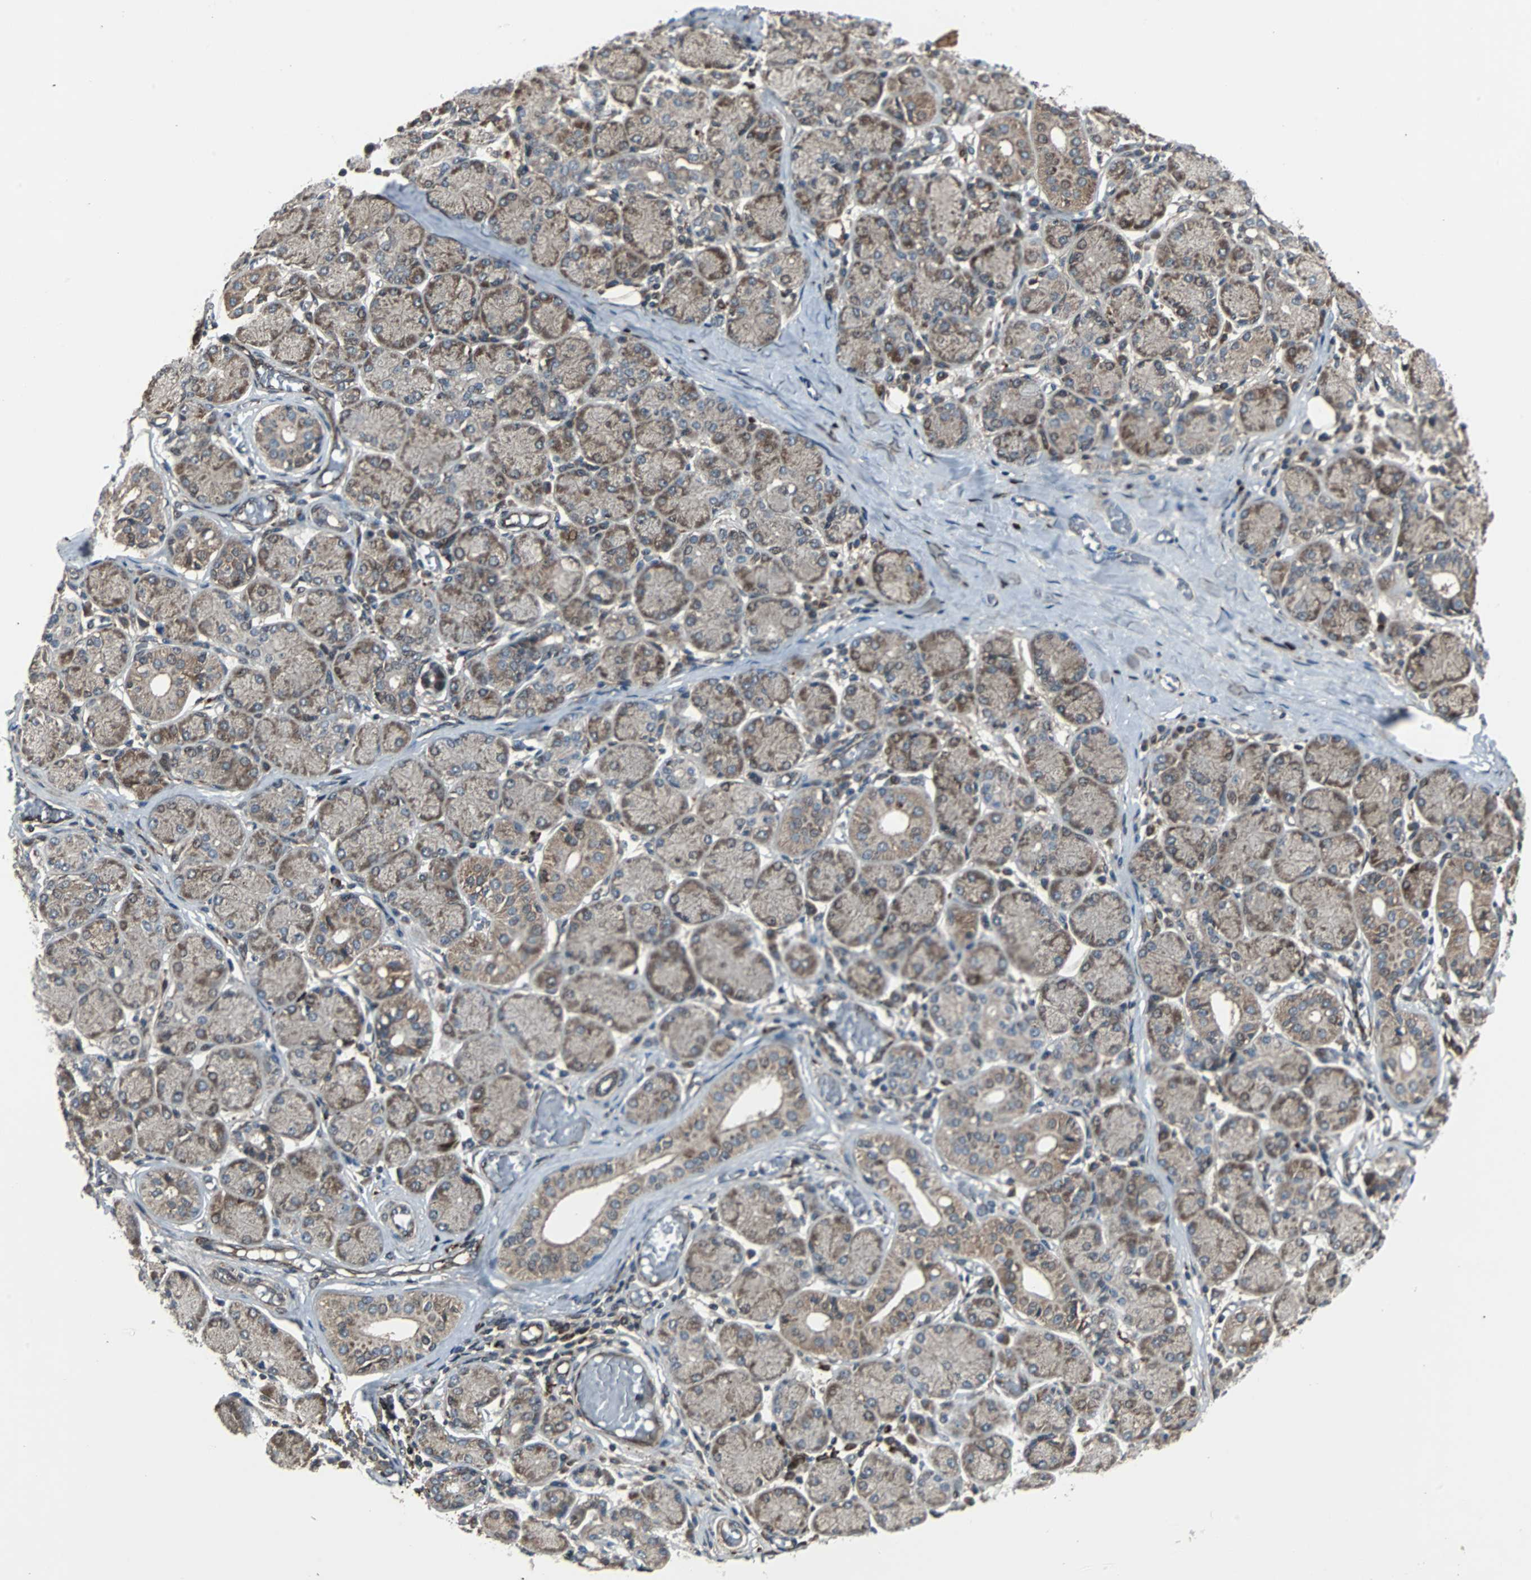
{"staining": {"intensity": "moderate", "quantity": ">75%", "location": "cytoplasmic/membranous"}, "tissue": "salivary gland", "cell_type": "Glandular cells", "image_type": "normal", "snomed": [{"axis": "morphology", "description": "Normal tissue, NOS"}, {"axis": "topography", "description": "Salivary gland"}], "caption": "Immunohistochemical staining of normal salivary gland shows moderate cytoplasmic/membranous protein positivity in about >75% of glandular cells.", "gene": "RAB7A", "patient": {"sex": "female", "age": 24}}